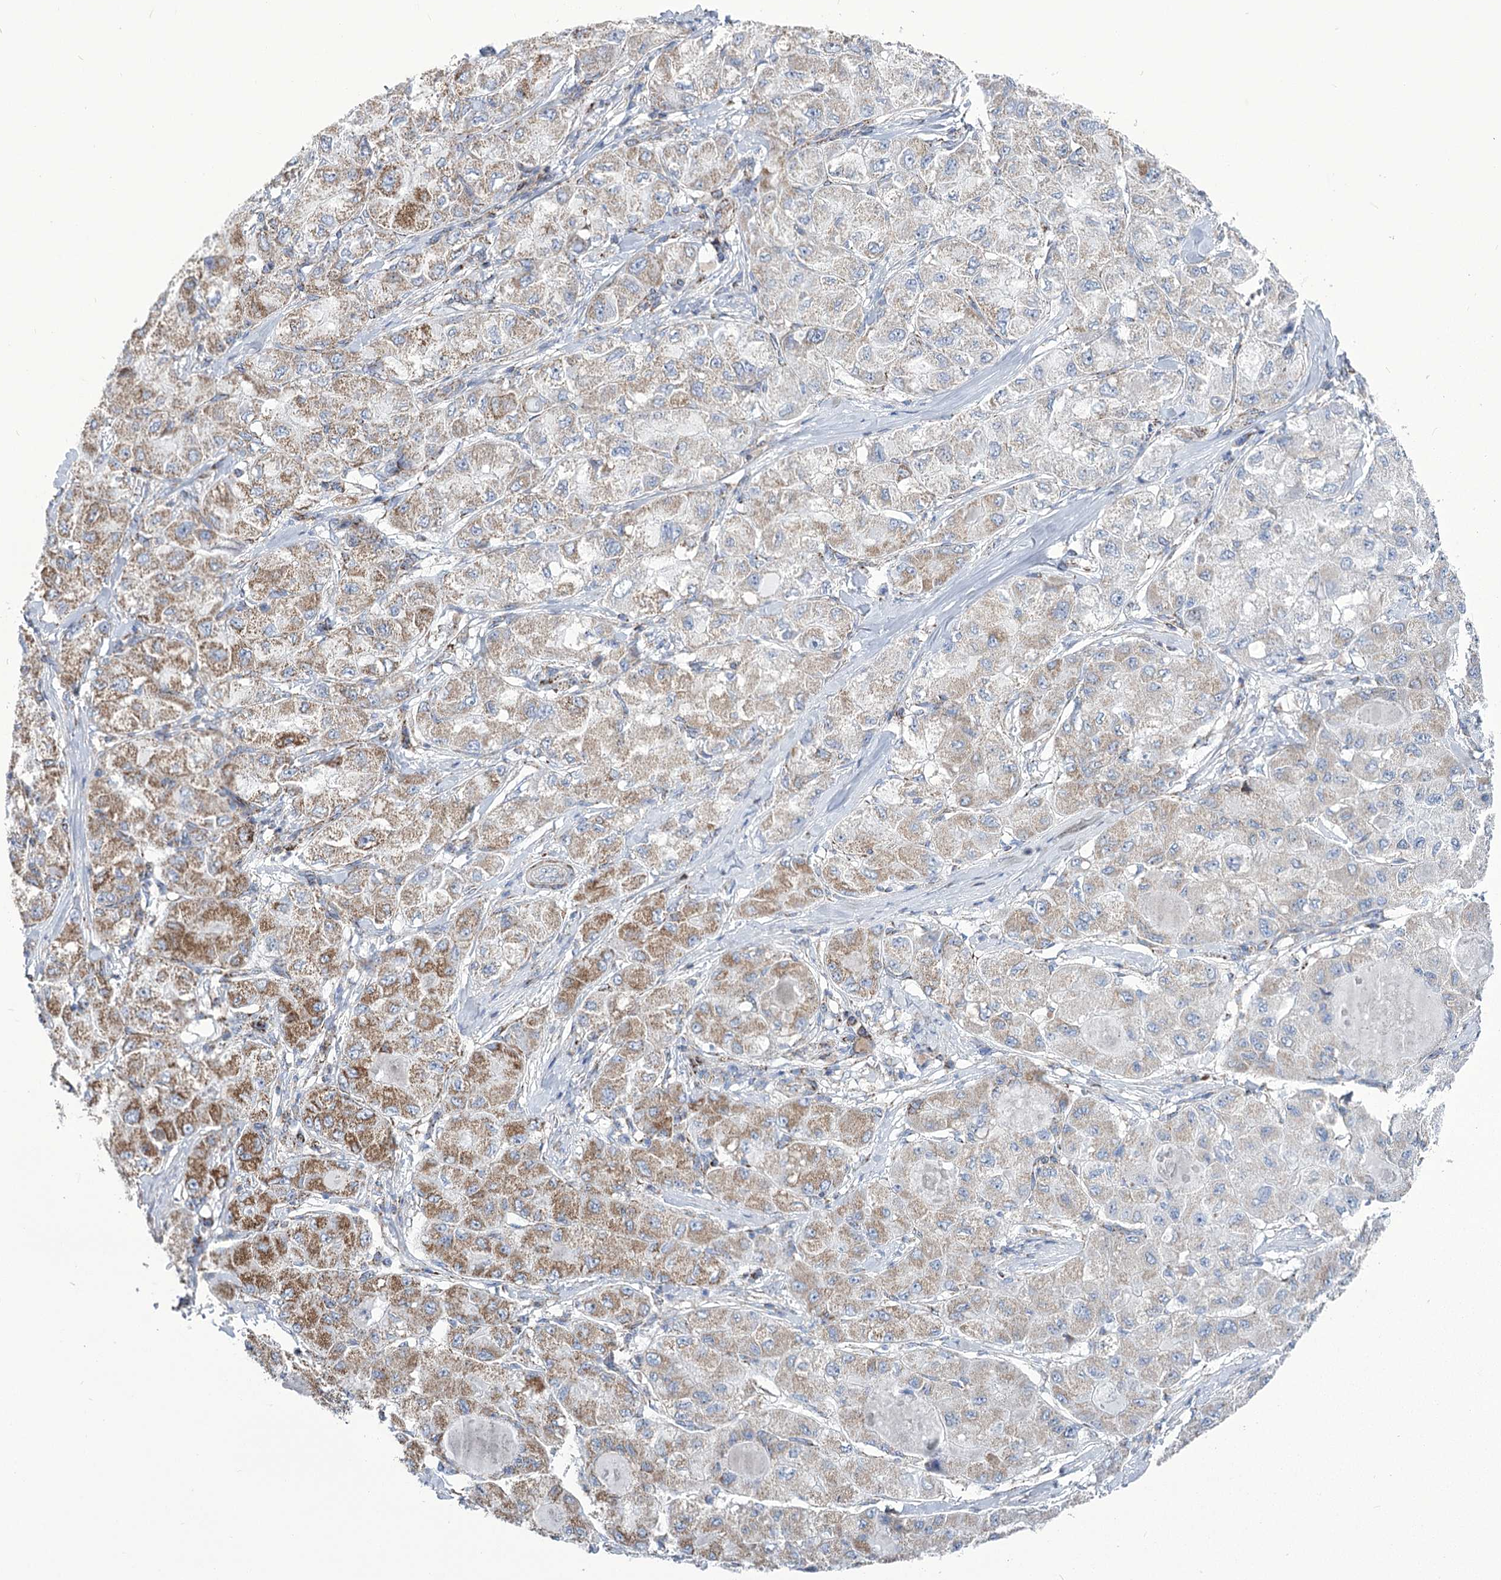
{"staining": {"intensity": "strong", "quantity": "<25%", "location": "cytoplasmic/membranous"}, "tissue": "liver cancer", "cell_type": "Tumor cells", "image_type": "cancer", "snomed": [{"axis": "morphology", "description": "Carcinoma, Hepatocellular, NOS"}, {"axis": "topography", "description": "Liver"}], "caption": "A brown stain shows strong cytoplasmic/membranous staining of a protein in liver cancer tumor cells.", "gene": "PDHB", "patient": {"sex": "male", "age": 80}}